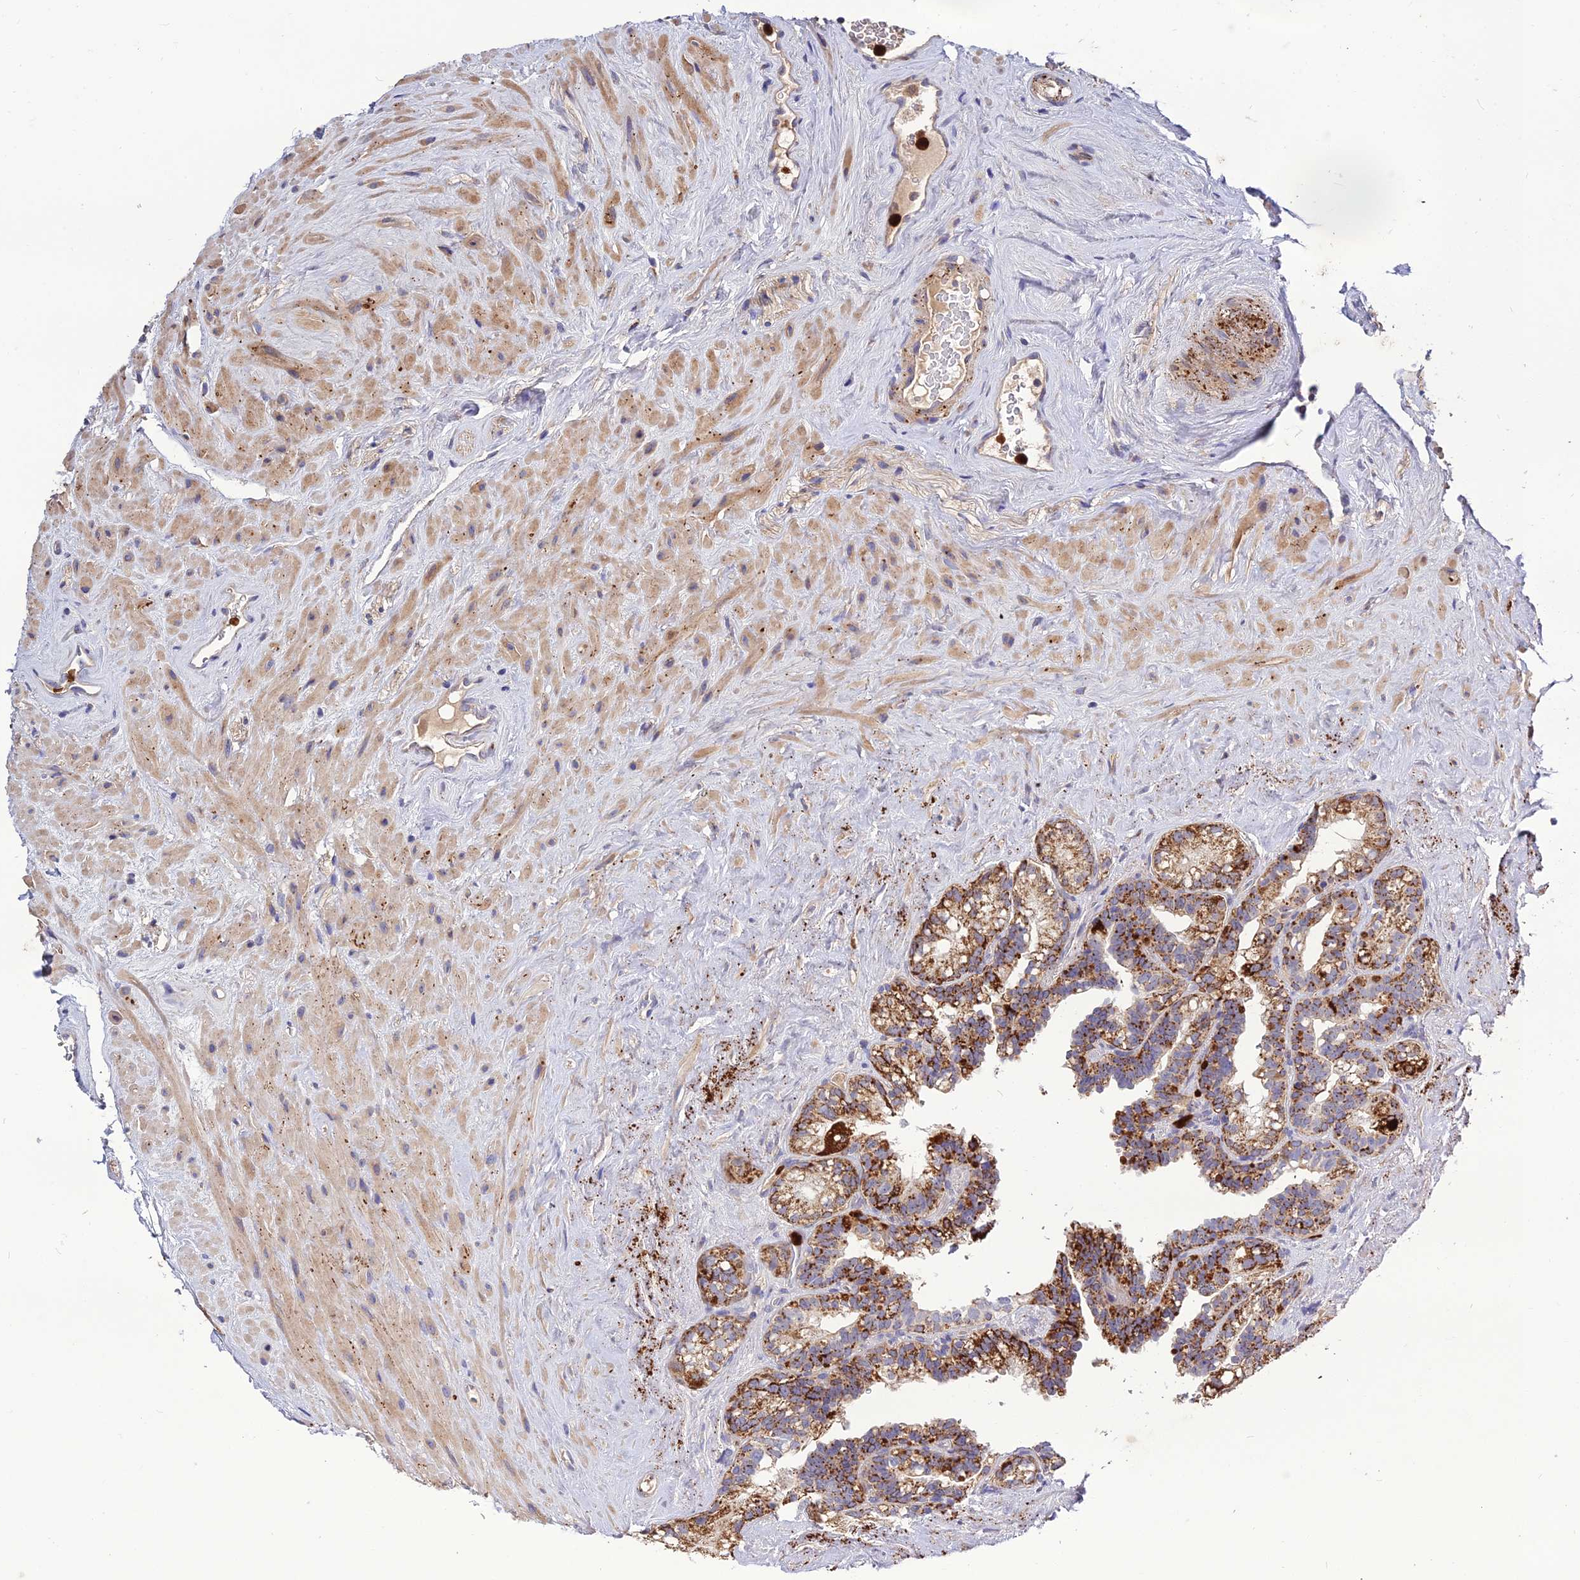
{"staining": {"intensity": "strong", "quantity": "25%-75%", "location": "cytoplasmic/membranous"}, "tissue": "seminal vesicle", "cell_type": "Glandular cells", "image_type": "normal", "snomed": [{"axis": "morphology", "description": "Normal tissue, NOS"}, {"axis": "topography", "description": "Prostate"}, {"axis": "topography", "description": "Seminal veicle"}], "caption": "This image exhibits unremarkable seminal vesicle stained with IHC to label a protein in brown. The cytoplasmic/membranous of glandular cells show strong positivity for the protein. Nuclei are counter-stained blue.", "gene": "EID2", "patient": {"sex": "male", "age": 79}}